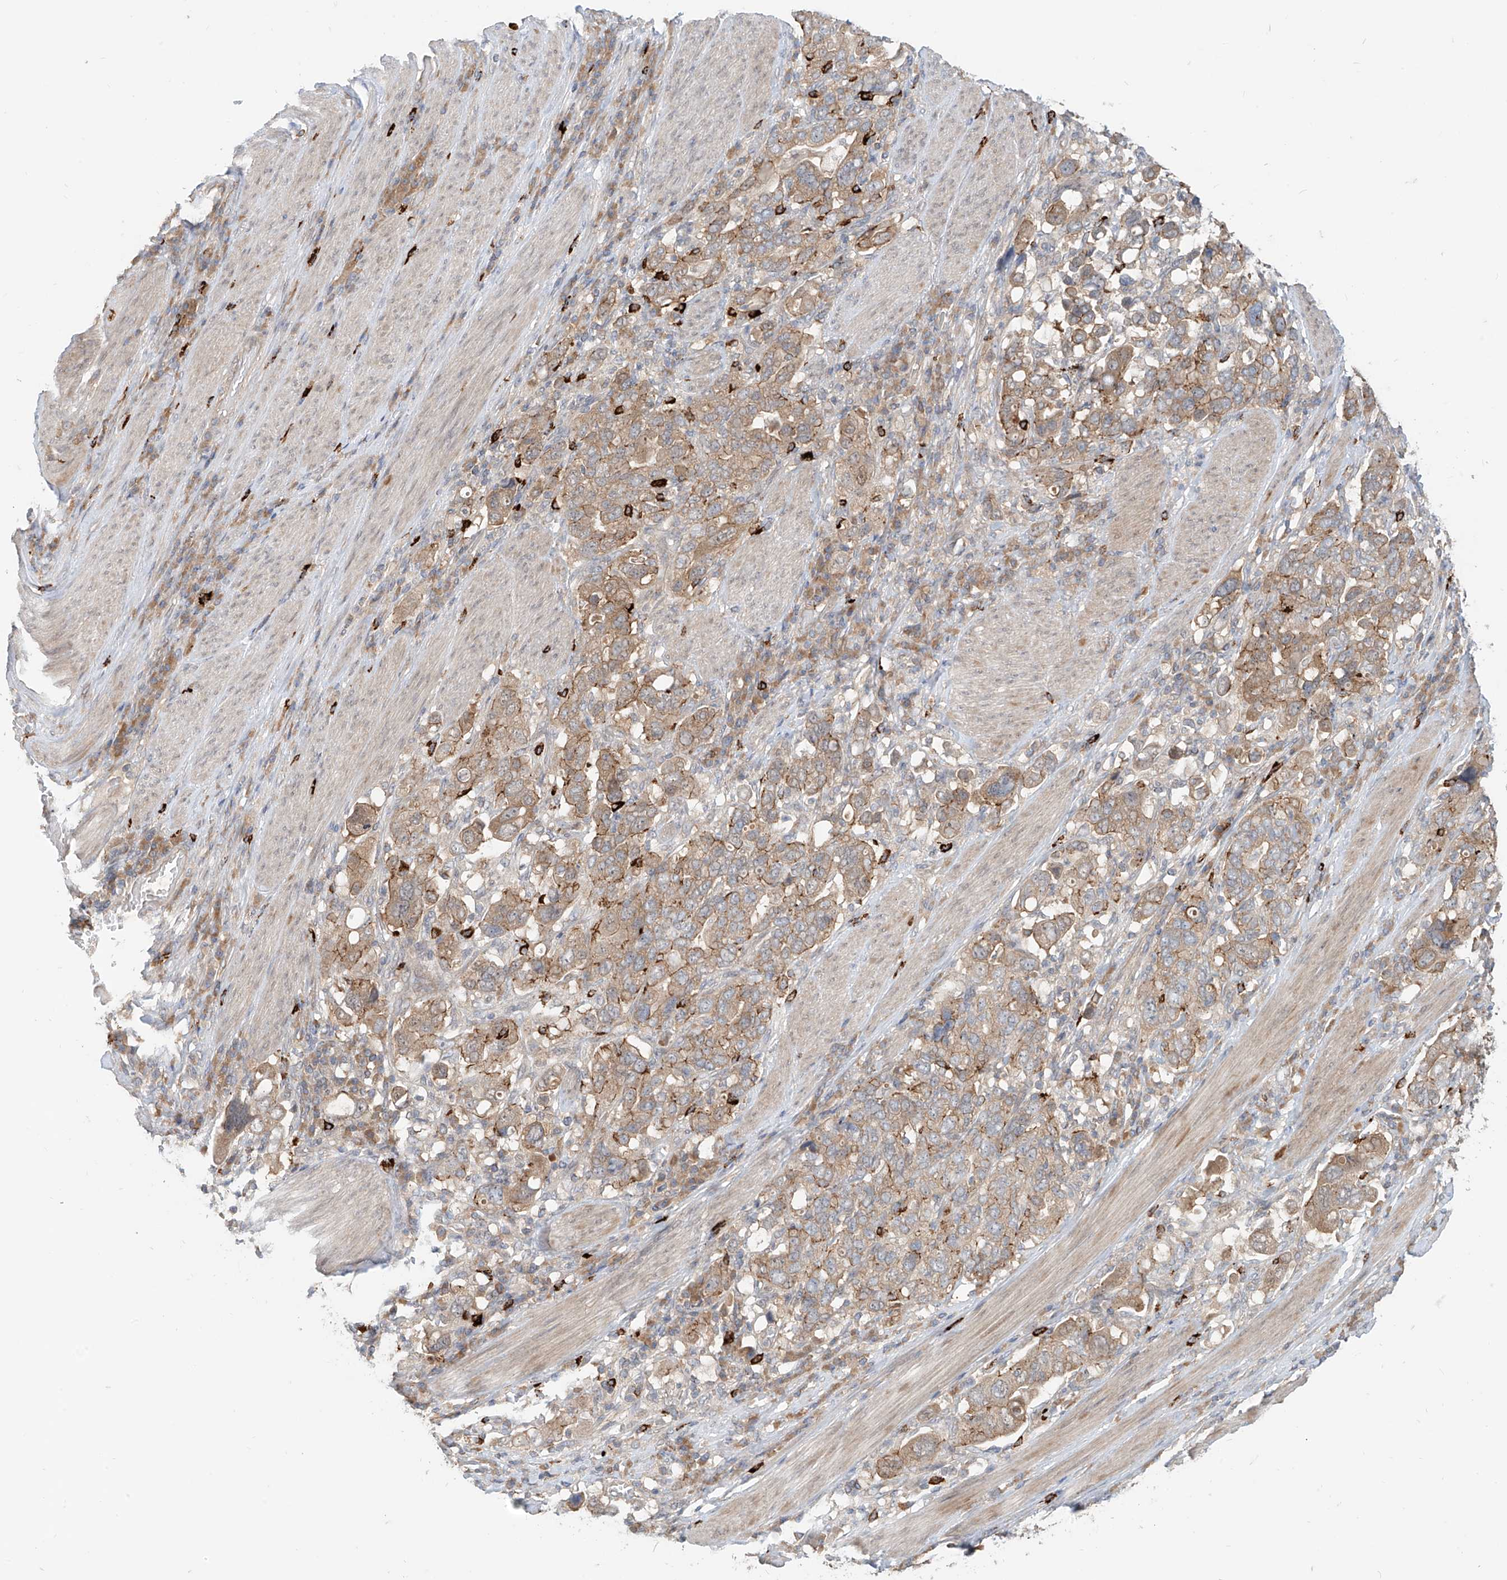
{"staining": {"intensity": "weak", "quantity": ">75%", "location": "cytoplasmic/membranous"}, "tissue": "stomach cancer", "cell_type": "Tumor cells", "image_type": "cancer", "snomed": [{"axis": "morphology", "description": "Adenocarcinoma, NOS"}, {"axis": "topography", "description": "Stomach, upper"}], "caption": "This histopathology image displays stomach adenocarcinoma stained with immunohistochemistry to label a protein in brown. The cytoplasmic/membranous of tumor cells show weak positivity for the protein. Nuclei are counter-stained blue.", "gene": "MTUS2", "patient": {"sex": "male", "age": 62}}